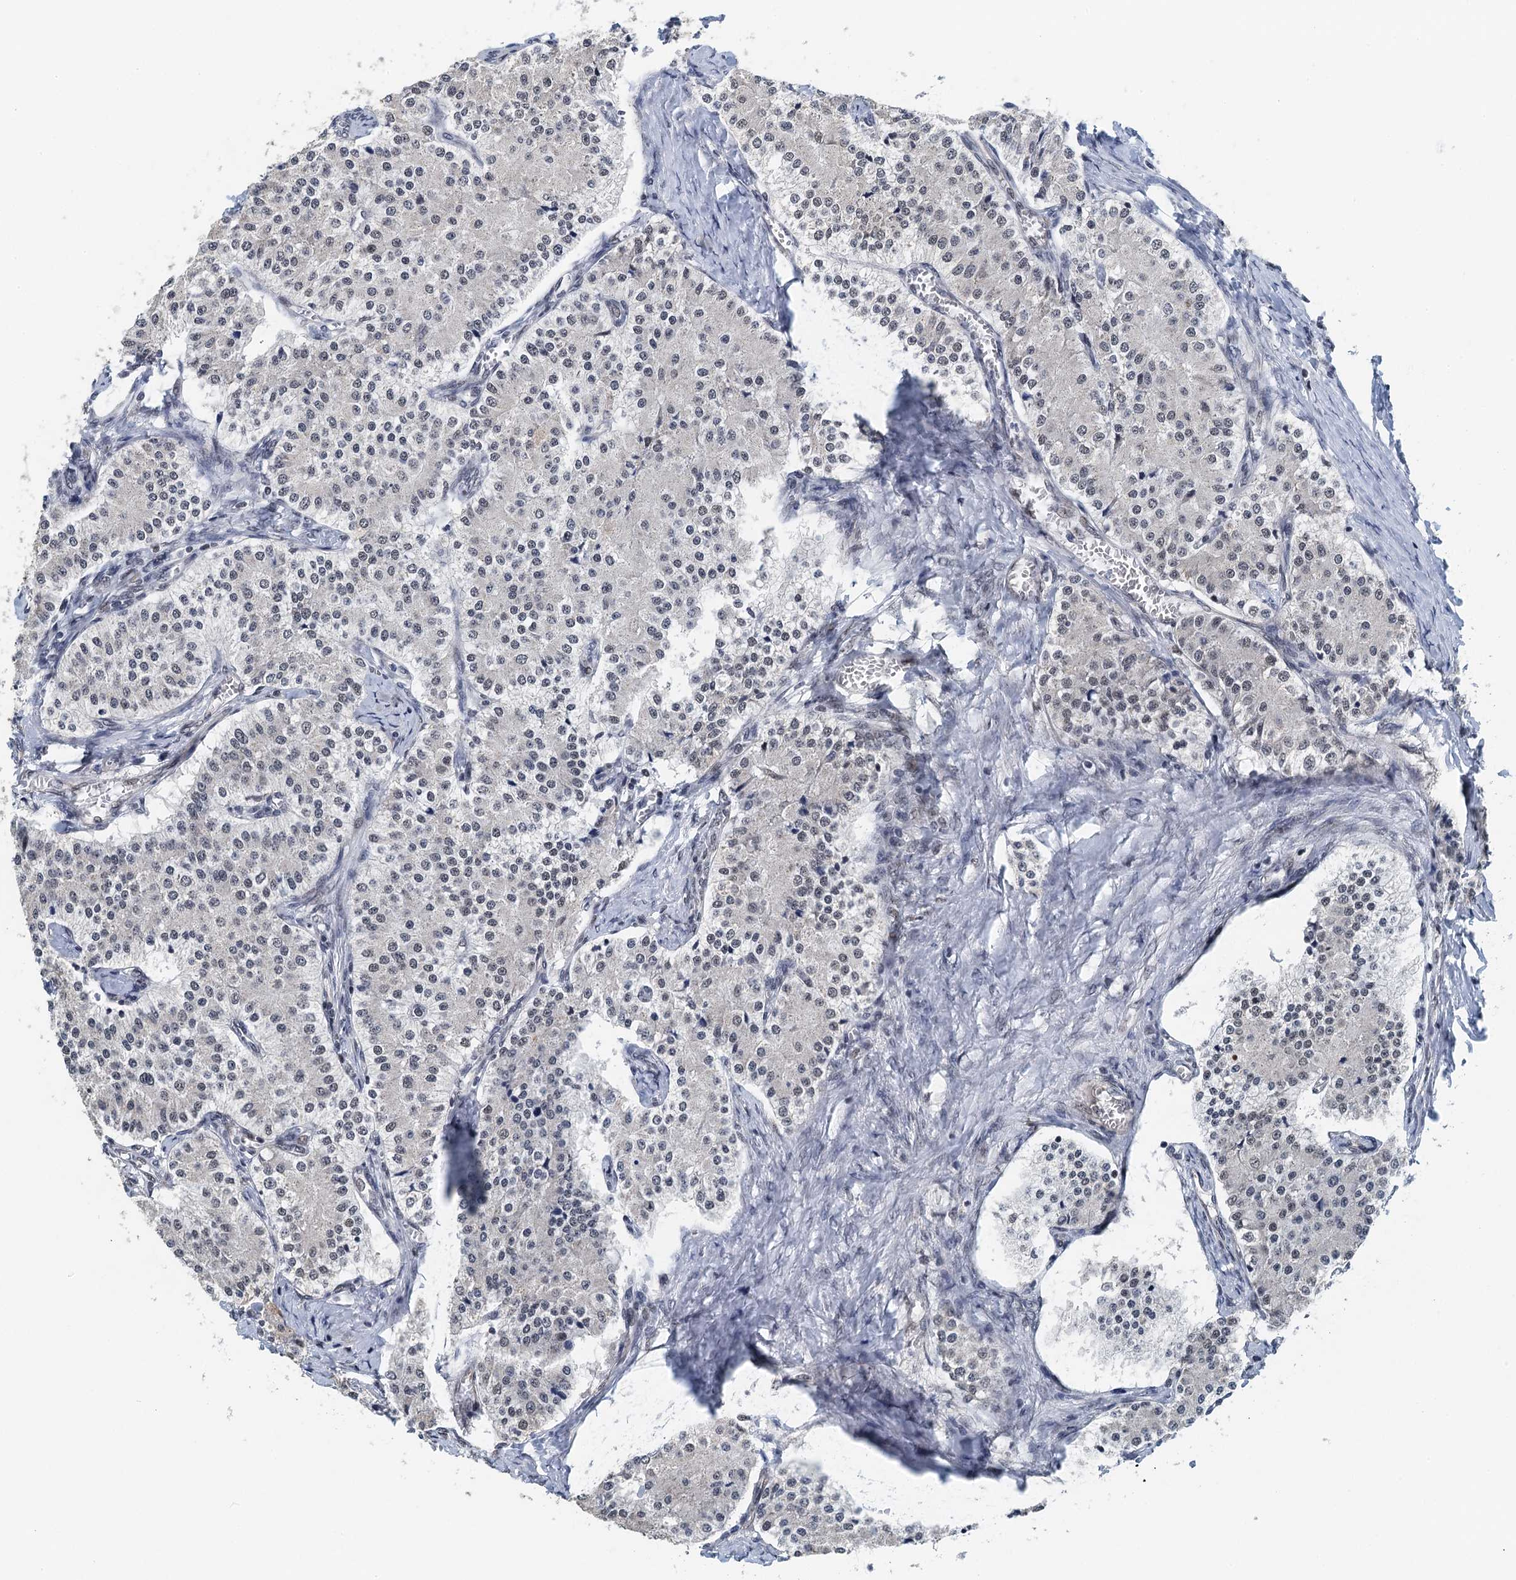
{"staining": {"intensity": "weak", "quantity": "25%-75%", "location": "nuclear"}, "tissue": "carcinoid", "cell_type": "Tumor cells", "image_type": "cancer", "snomed": [{"axis": "morphology", "description": "Carcinoid, malignant, NOS"}, {"axis": "topography", "description": "Colon"}], "caption": "A high-resolution image shows immunohistochemistry staining of malignant carcinoid, which exhibits weak nuclear positivity in approximately 25%-75% of tumor cells.", "gene": "MTA3", "patient": {"sex": "female", "age": 52}}